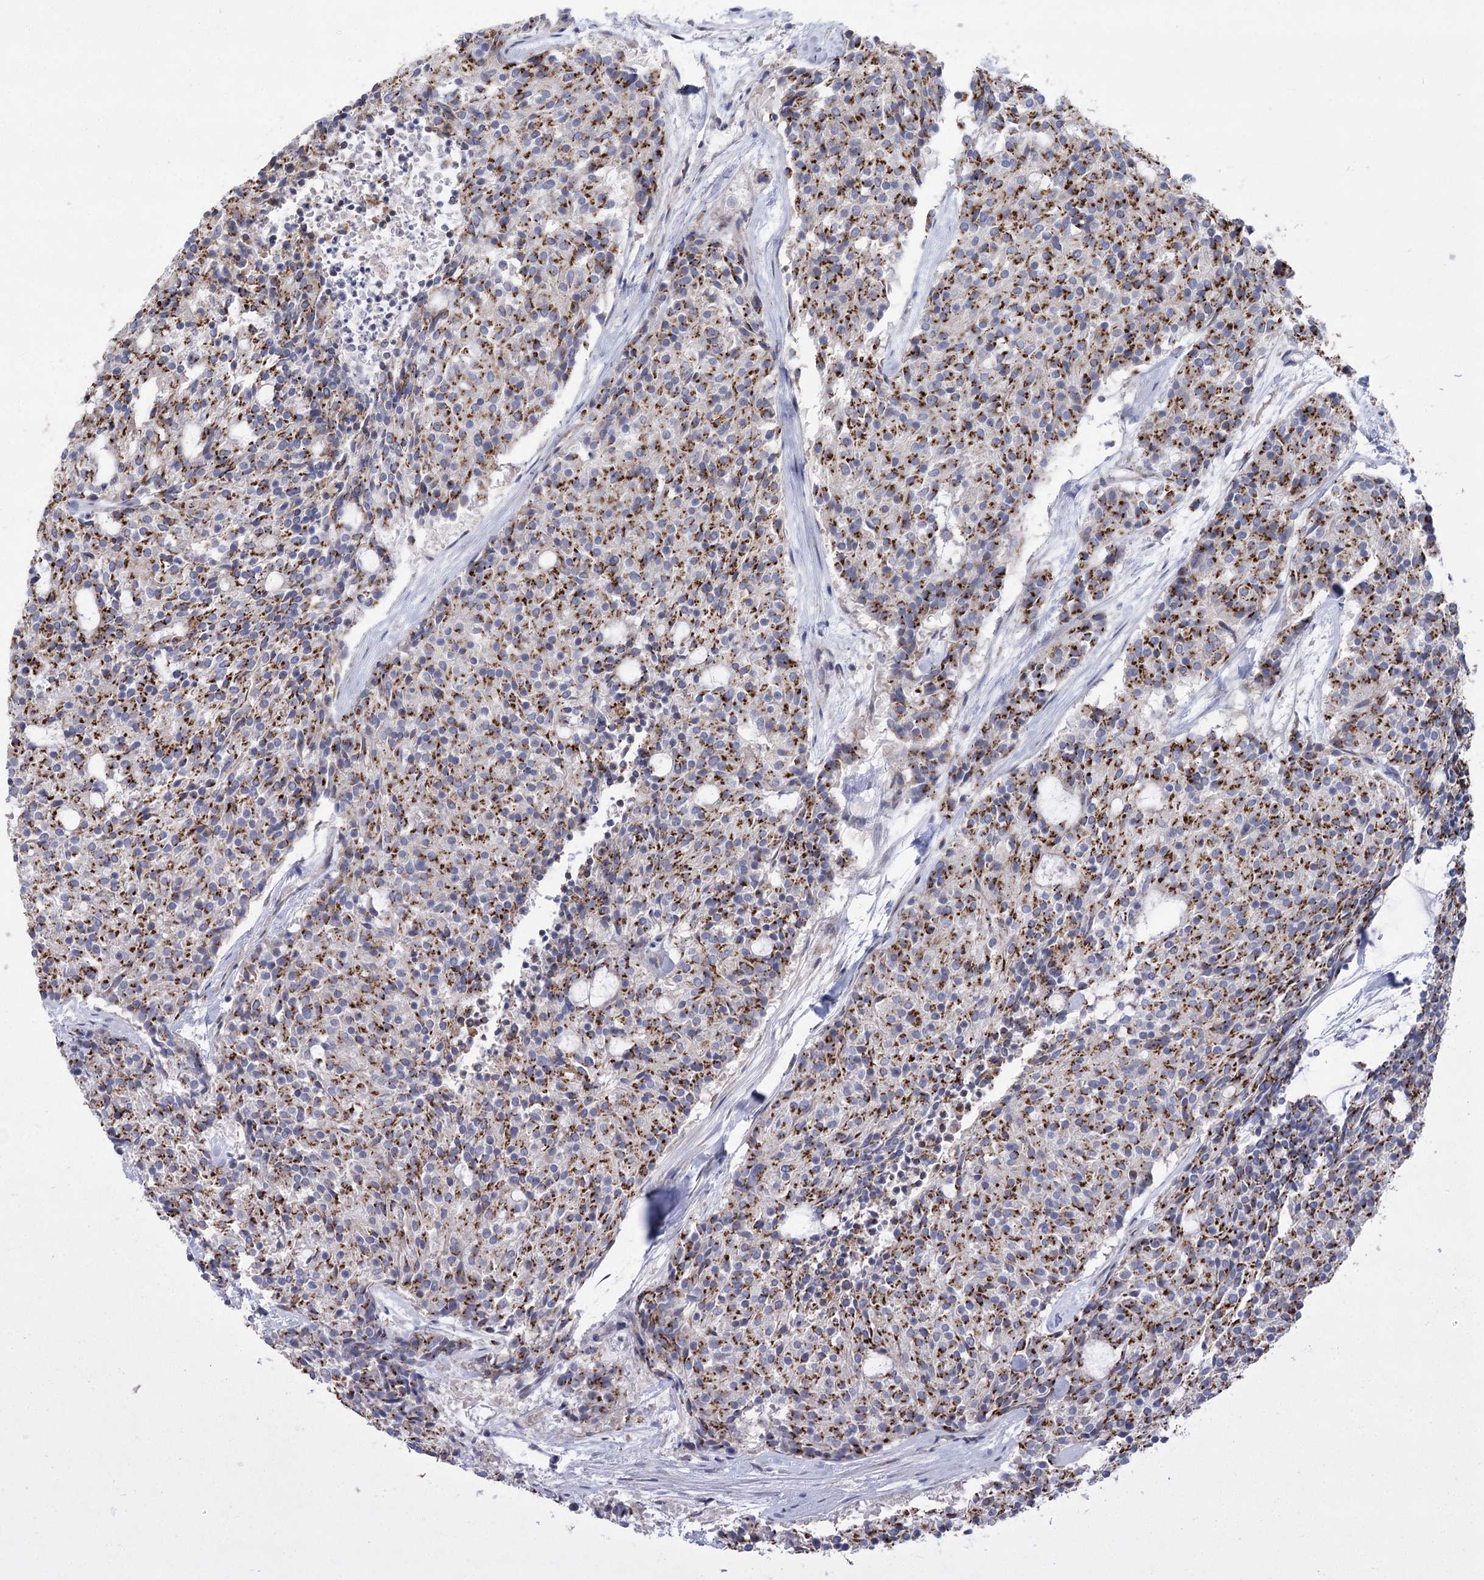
{"staining": {"intensity": "strong", "quantity": ">75%", "location": "cytoplasmic/membranous"}, "tissue": "carcinoid", "cell_type": "Tumor cells", "image_type": "cancer", "snomed": [{"axis": "morphology", "description": "Carcinoid, malignant, NOS"}, {"axis": "topography", "description": "Pancreas"}], "caption": "Carcinoid tissue exhibits strong cytoplasmic/membranous expression in approximately >75% of tumor cells", "gene": "NME7", "patient": {"sex": "female", "age": 54}}